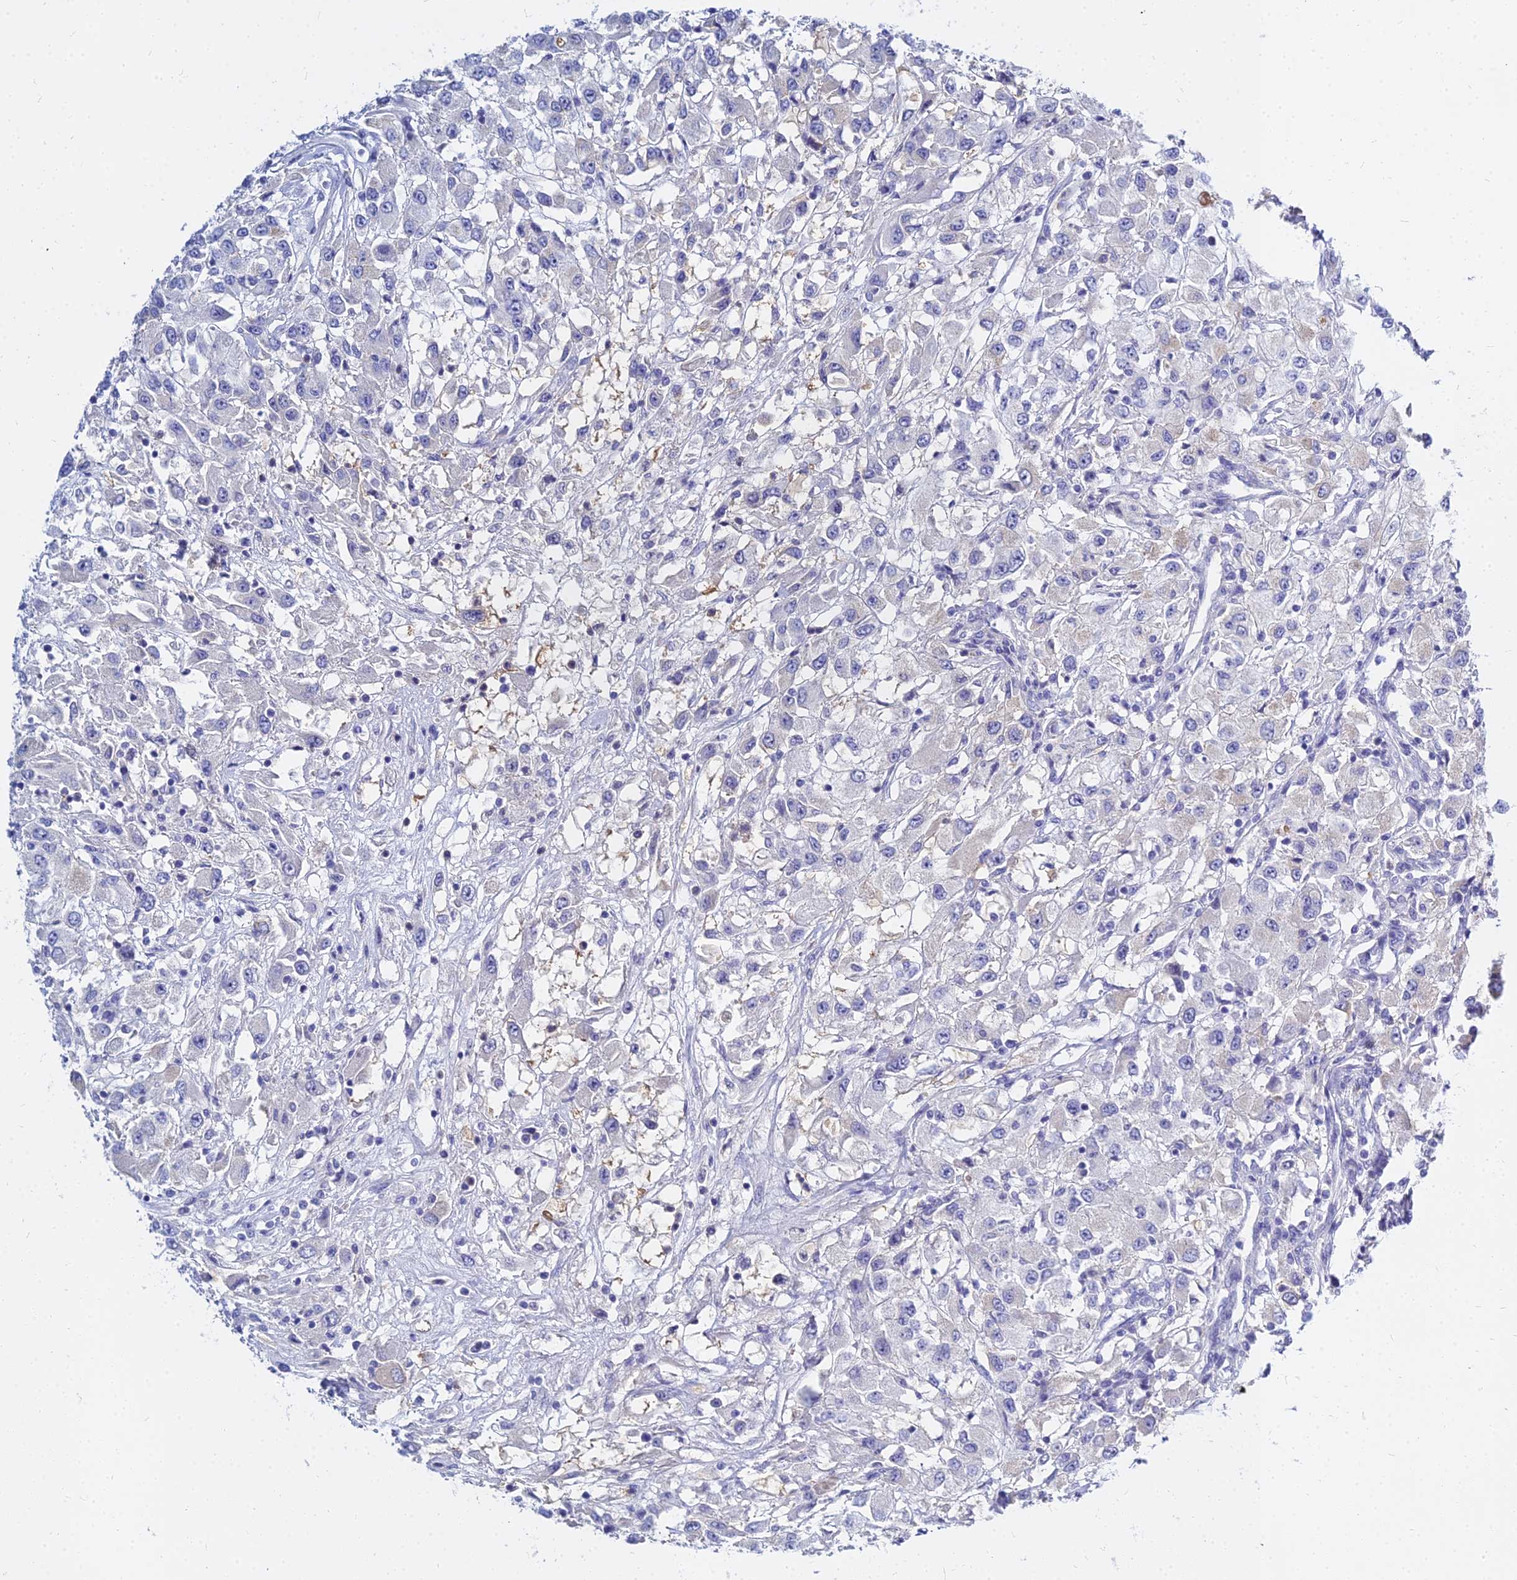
{"staining": {"intensity": "negative", "quantity": "none", "location": "none"}, "tissue": "renal cancer", "cell_type": "Tumor cells", "image_type": "cancer", "snomed": [{"axis": "morphology", "description": "Adenocarcinoma, NOS"}, {"axis": "topography", "description": "Kidney"}], "caption": "Adenocarcinoma (renal) was stained to show a protein in brown. There is no significant positivity in tumor cells.", "gene": "ZNF552", "patient": {"sex": "female", "age": 67}}